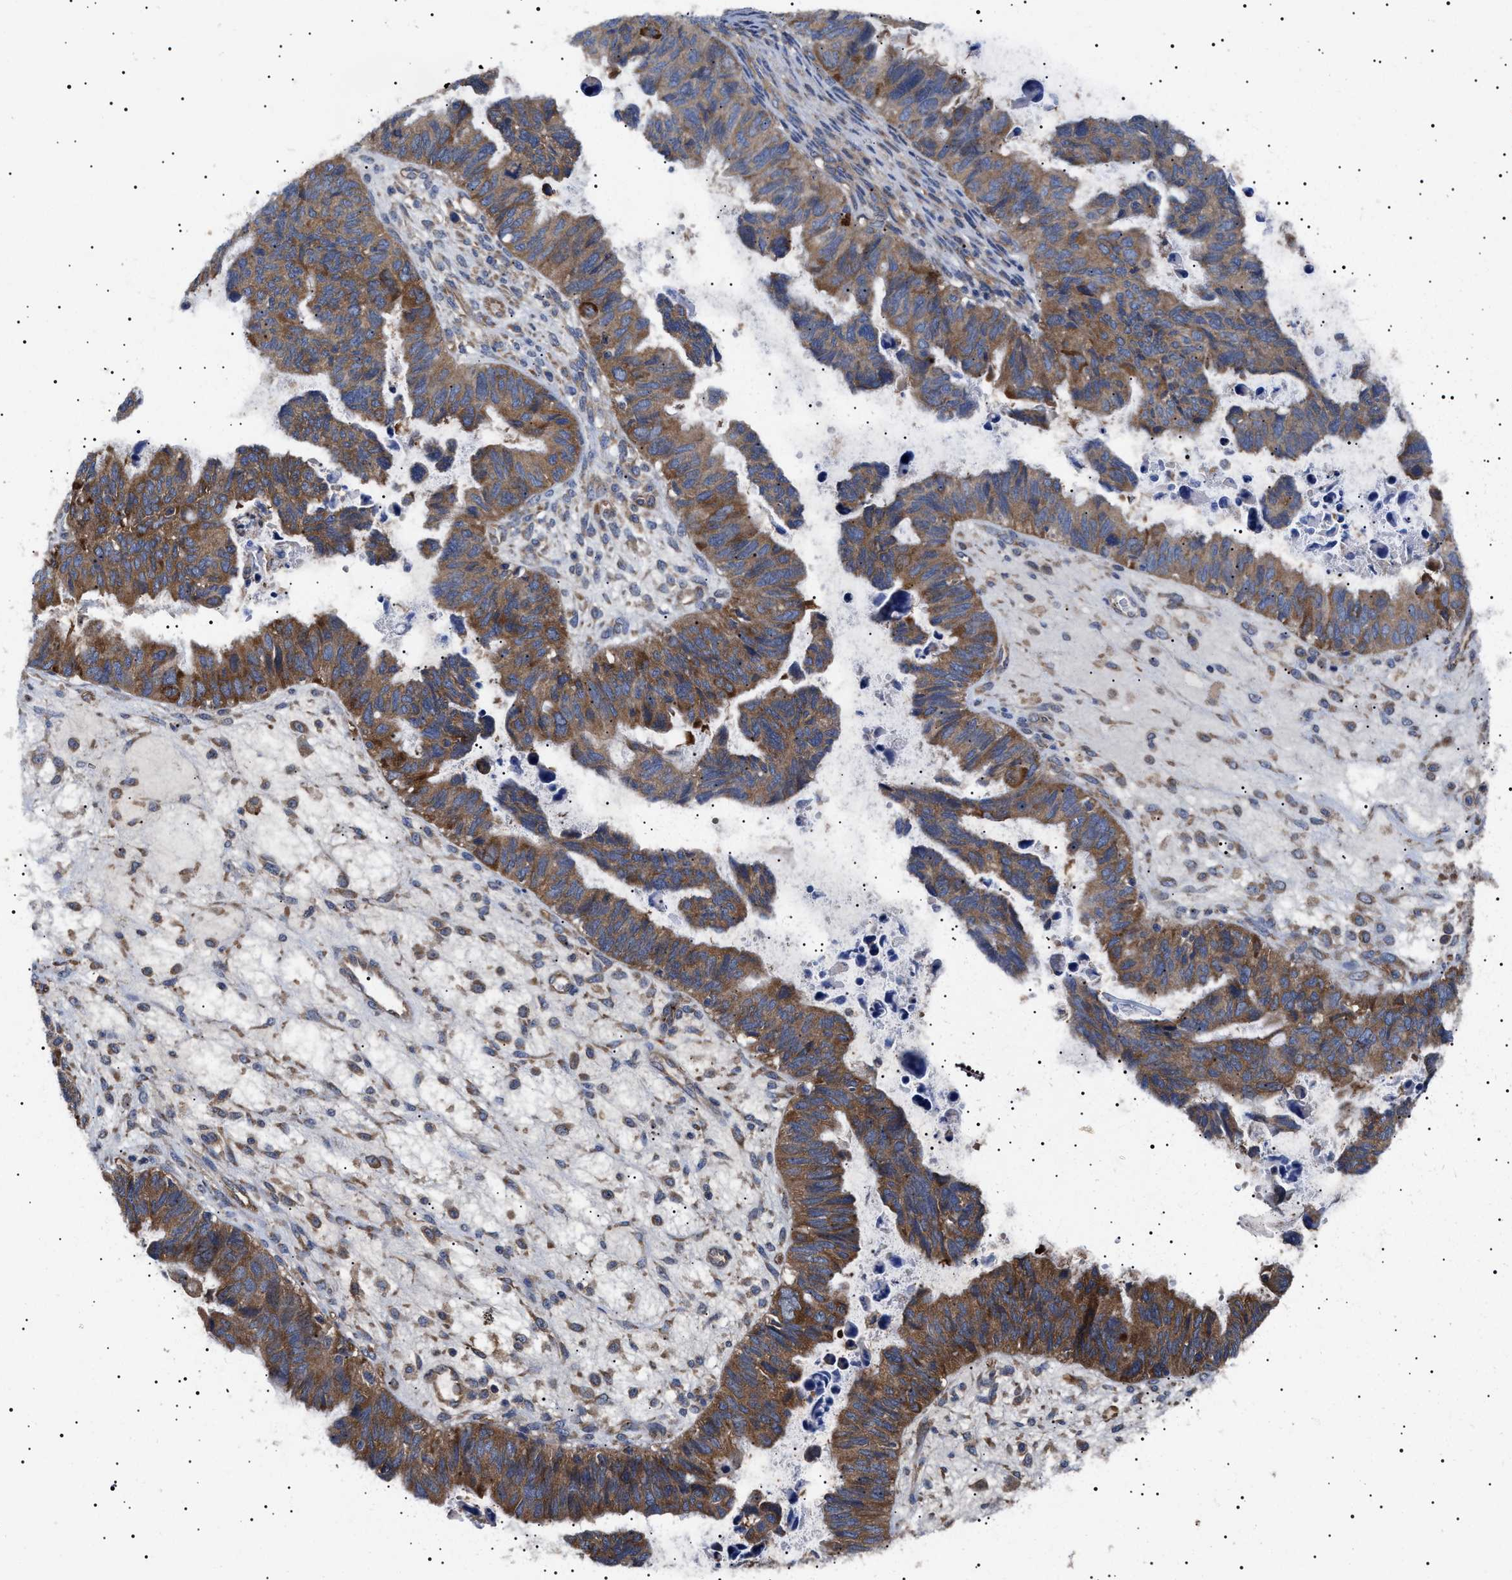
{"staining": {"intensity": "moderate", "quantity": ">75%", "location": "cytoplasmic/membranous"}, "tissue": "ovarian cancer", "cell_type": "Tumor cells", "image_type": "cancer", "snomed": [{"axis": "morphology", "description": "Cystadenocarcinoma, serous, NOS"}, {"axis": "topography", "description": "Ovary"}], "caption": "A high-resolution image shows IHC staining of ovarian cancer, which exhibits moderate cytoplasmic/membranous positivity in approximately >75% of tumor cells.", "gene": "TPP2", "patient": {"sex": "female", "age": 79}}